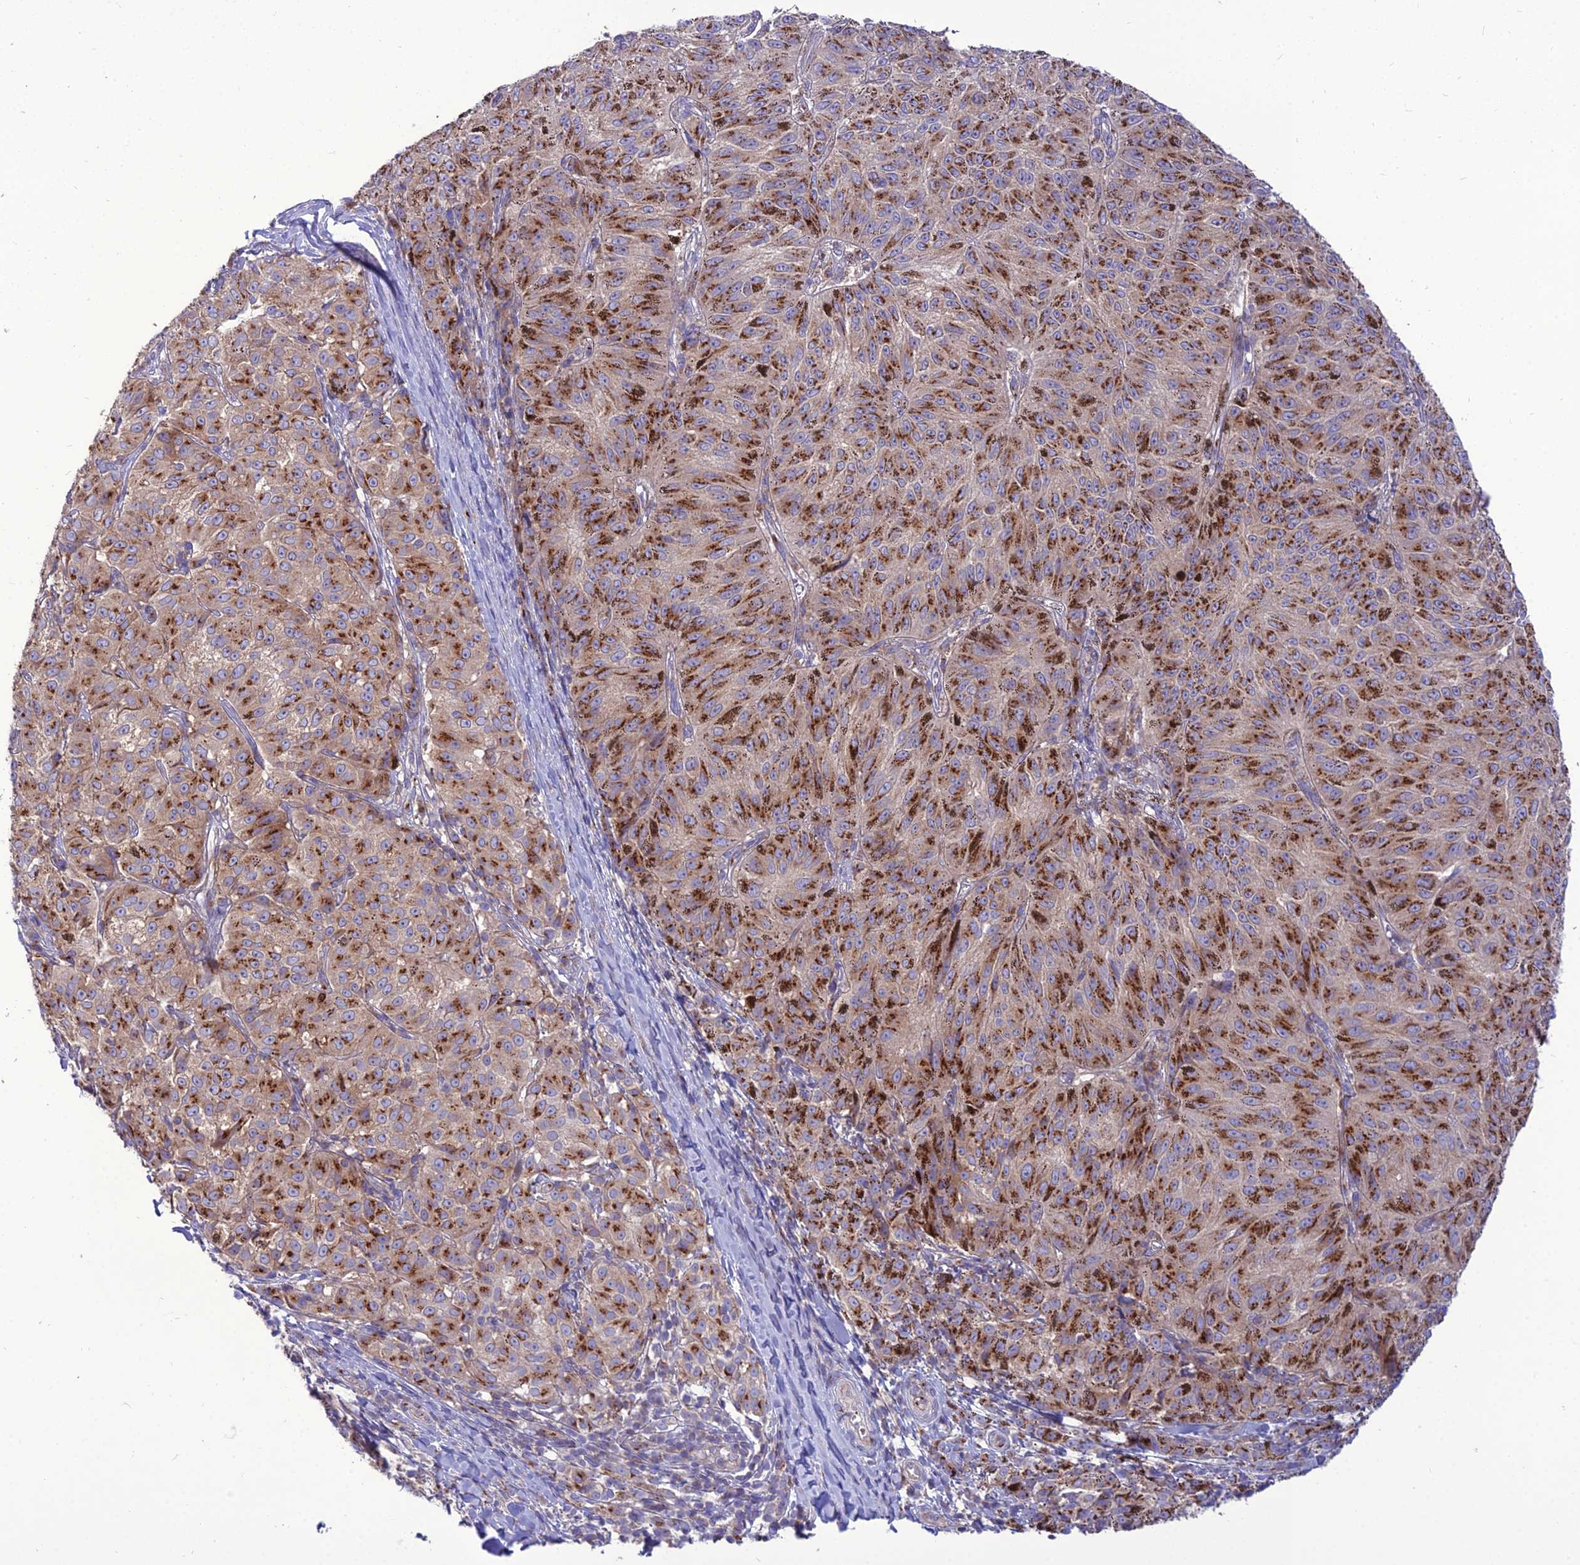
{"staining": {"intensity": "strong", "quantity": "25%-75%", "location": "cytoplasmic/membranous"}, "tissue": "melanoma", "cell_type": "Tumor cells", "image_type": "cancer", "snomed": [{"axis": "morphology", "description": "Malignant melanoma, NOS"}, {"axis": "topography", "description": "Skin"}], "caption": "Melanoma was stained to show a protein in brown. There is high levels of strong cytoplasmic/membranous positivity in approximately 25%-75% of tumor cells.", "gene": "SPRYD7", "patient": {"sex": "female", "age": 72}}